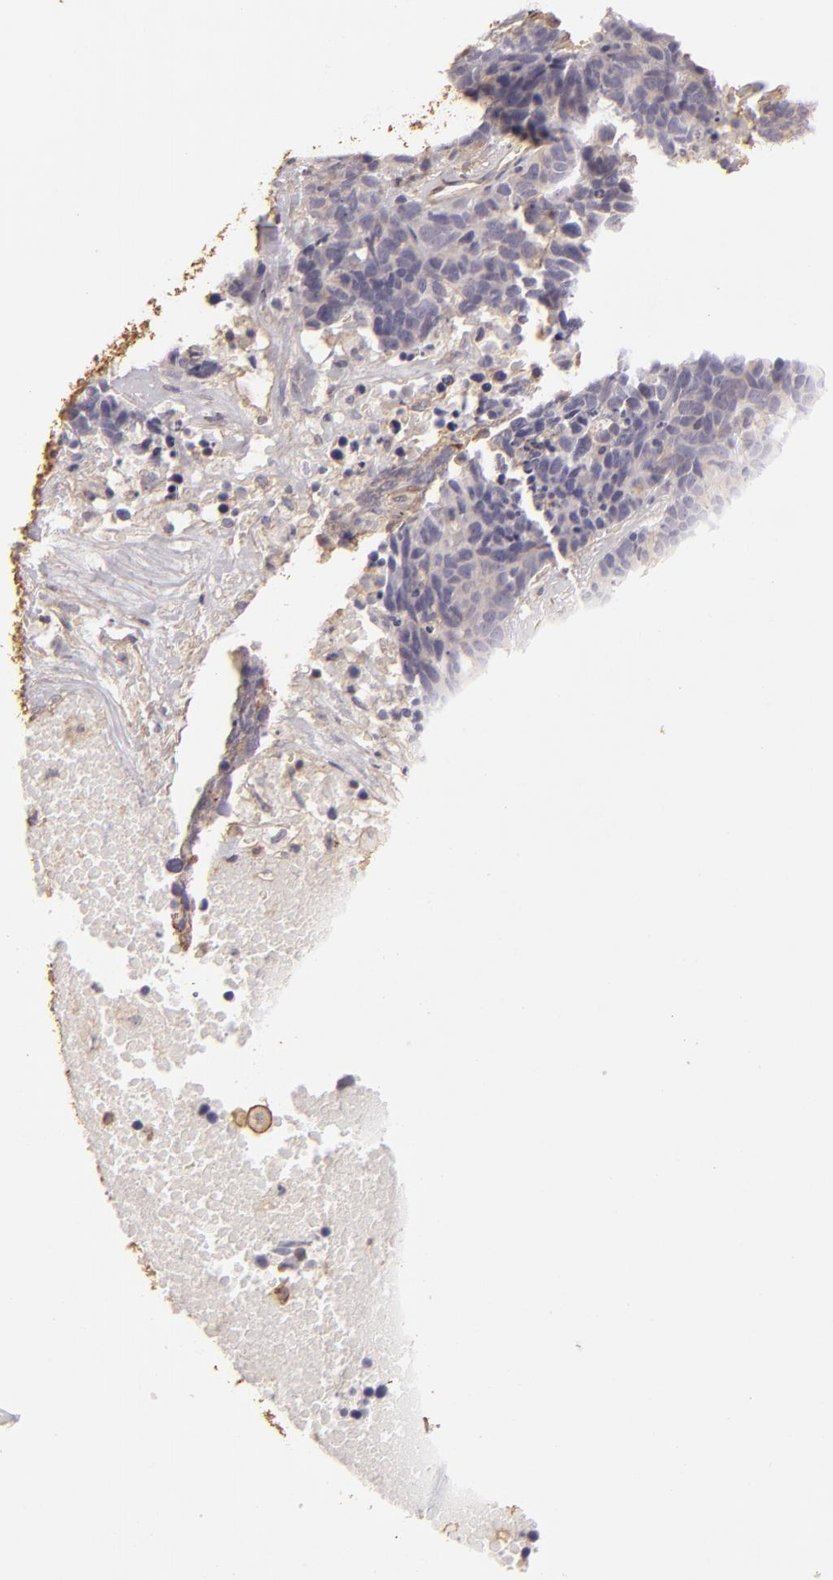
{"staining": {"intensity": "negative", "quantity": "none", "location": "none"}, "tissue": "lung cancer", "cell_type": "Tumor cells", "image_type": "cancer", "snomed": [{"axis": "morphology", "description": "Neoplasm, malignant, NOS"}, {"axis": "topography", "description": "Lung"}], "caption": "Immunohistochemistry histopathology image of neoplastic tissue: lung neoplasm (malignant) stained with DAB (3,3'-diaminobenzidine) exhibits no significant protein expression in tumor cells.", "gene": "HSPB6", "patient": {"sex": "female", "age": 75}}